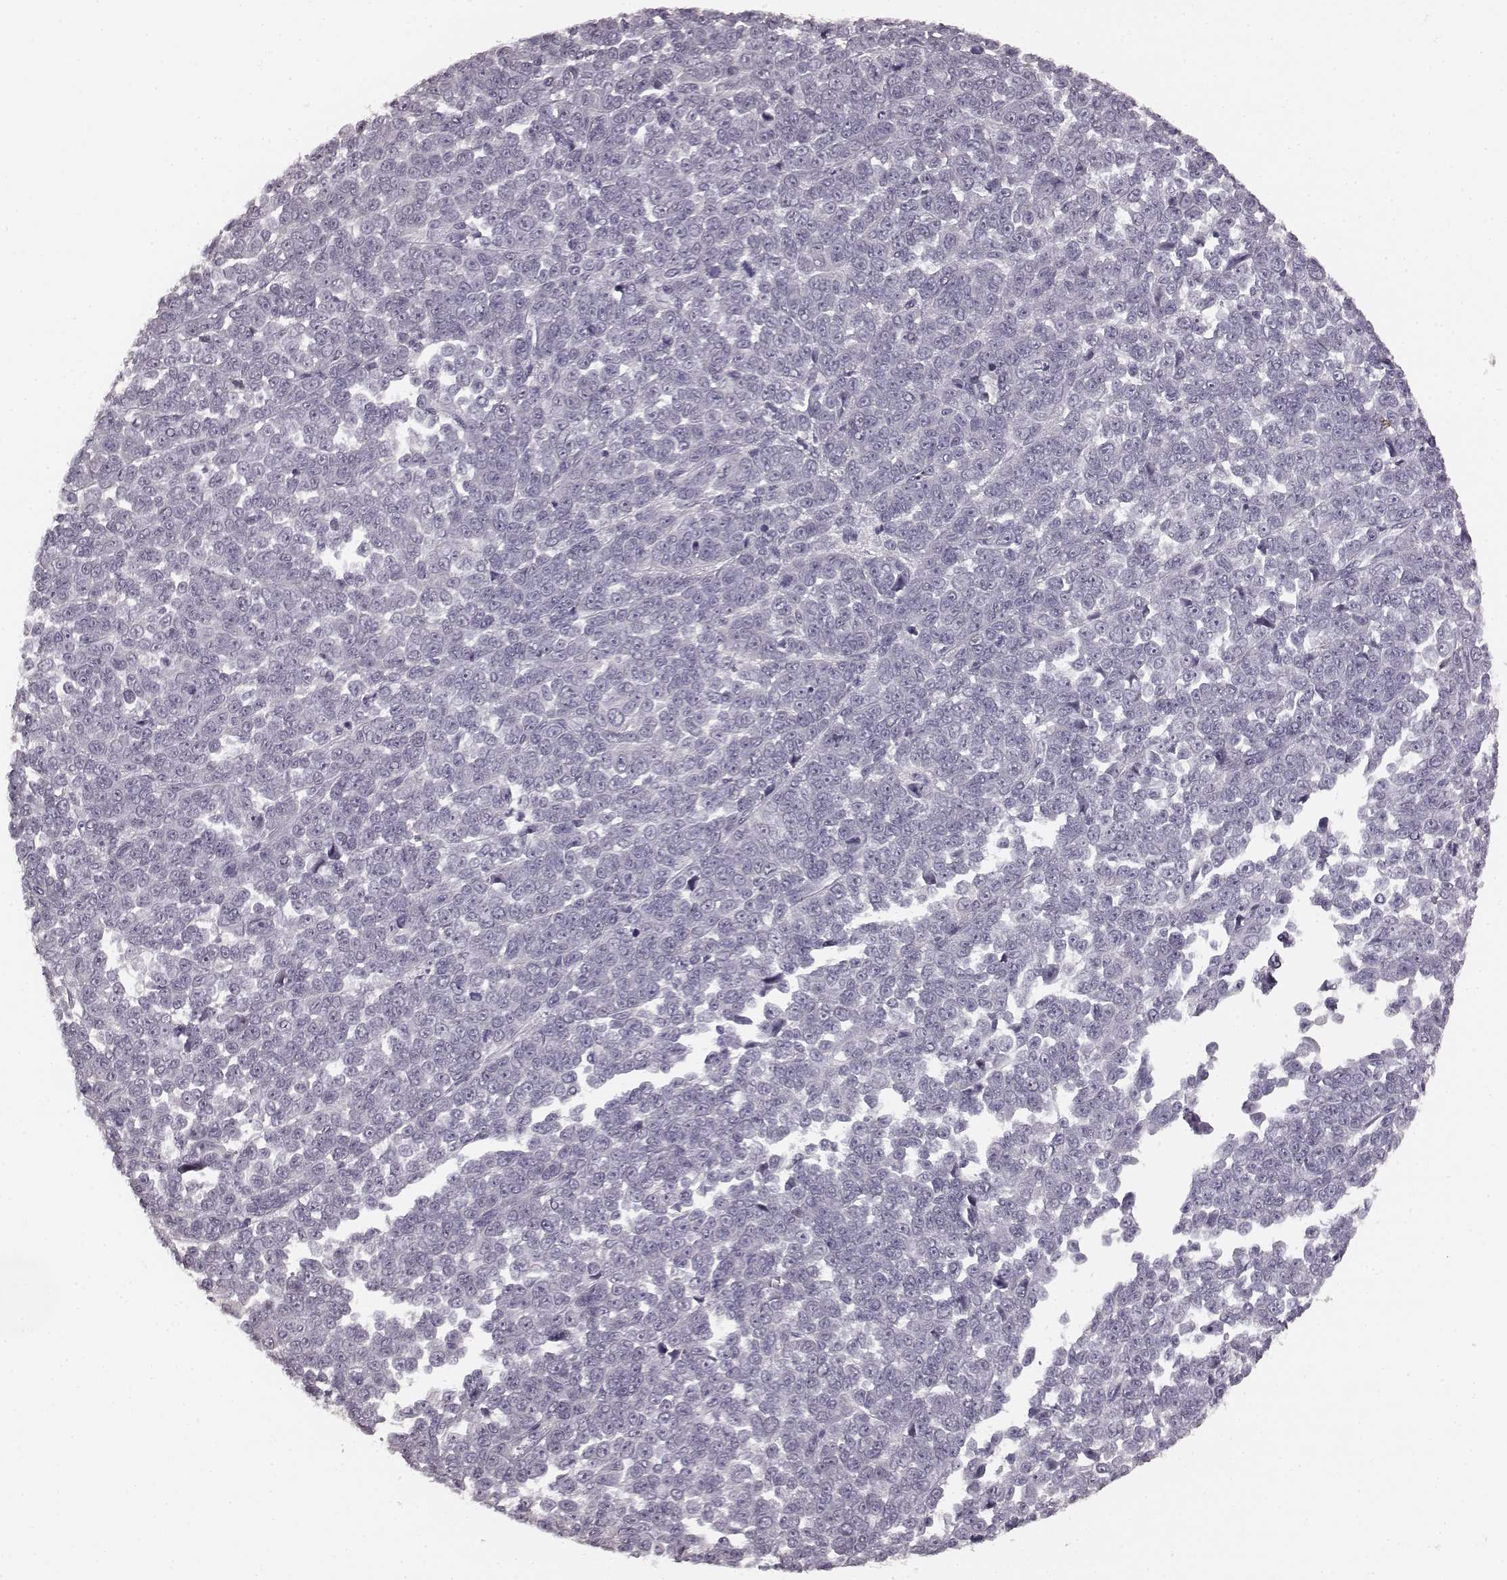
{"staining": {"intensity": "negative", "quantity": "none", "location": "none"}, "tissue": "melanoma", "cell_type": "Tumor cells", "image_type": "cancer", "snomed": [{"axis": "morphology", "description": "Malignant melanoma, NOS"}, {"axis": "topography", "description": "Skin"}], "caption": "DAB (3,3'-diaminobenzidine) immunohistochemical staining of human melanoma shows no significant staining in tumor cells.", "gene": "RIT2", "patient": {"sex": "female", "age": 95}}